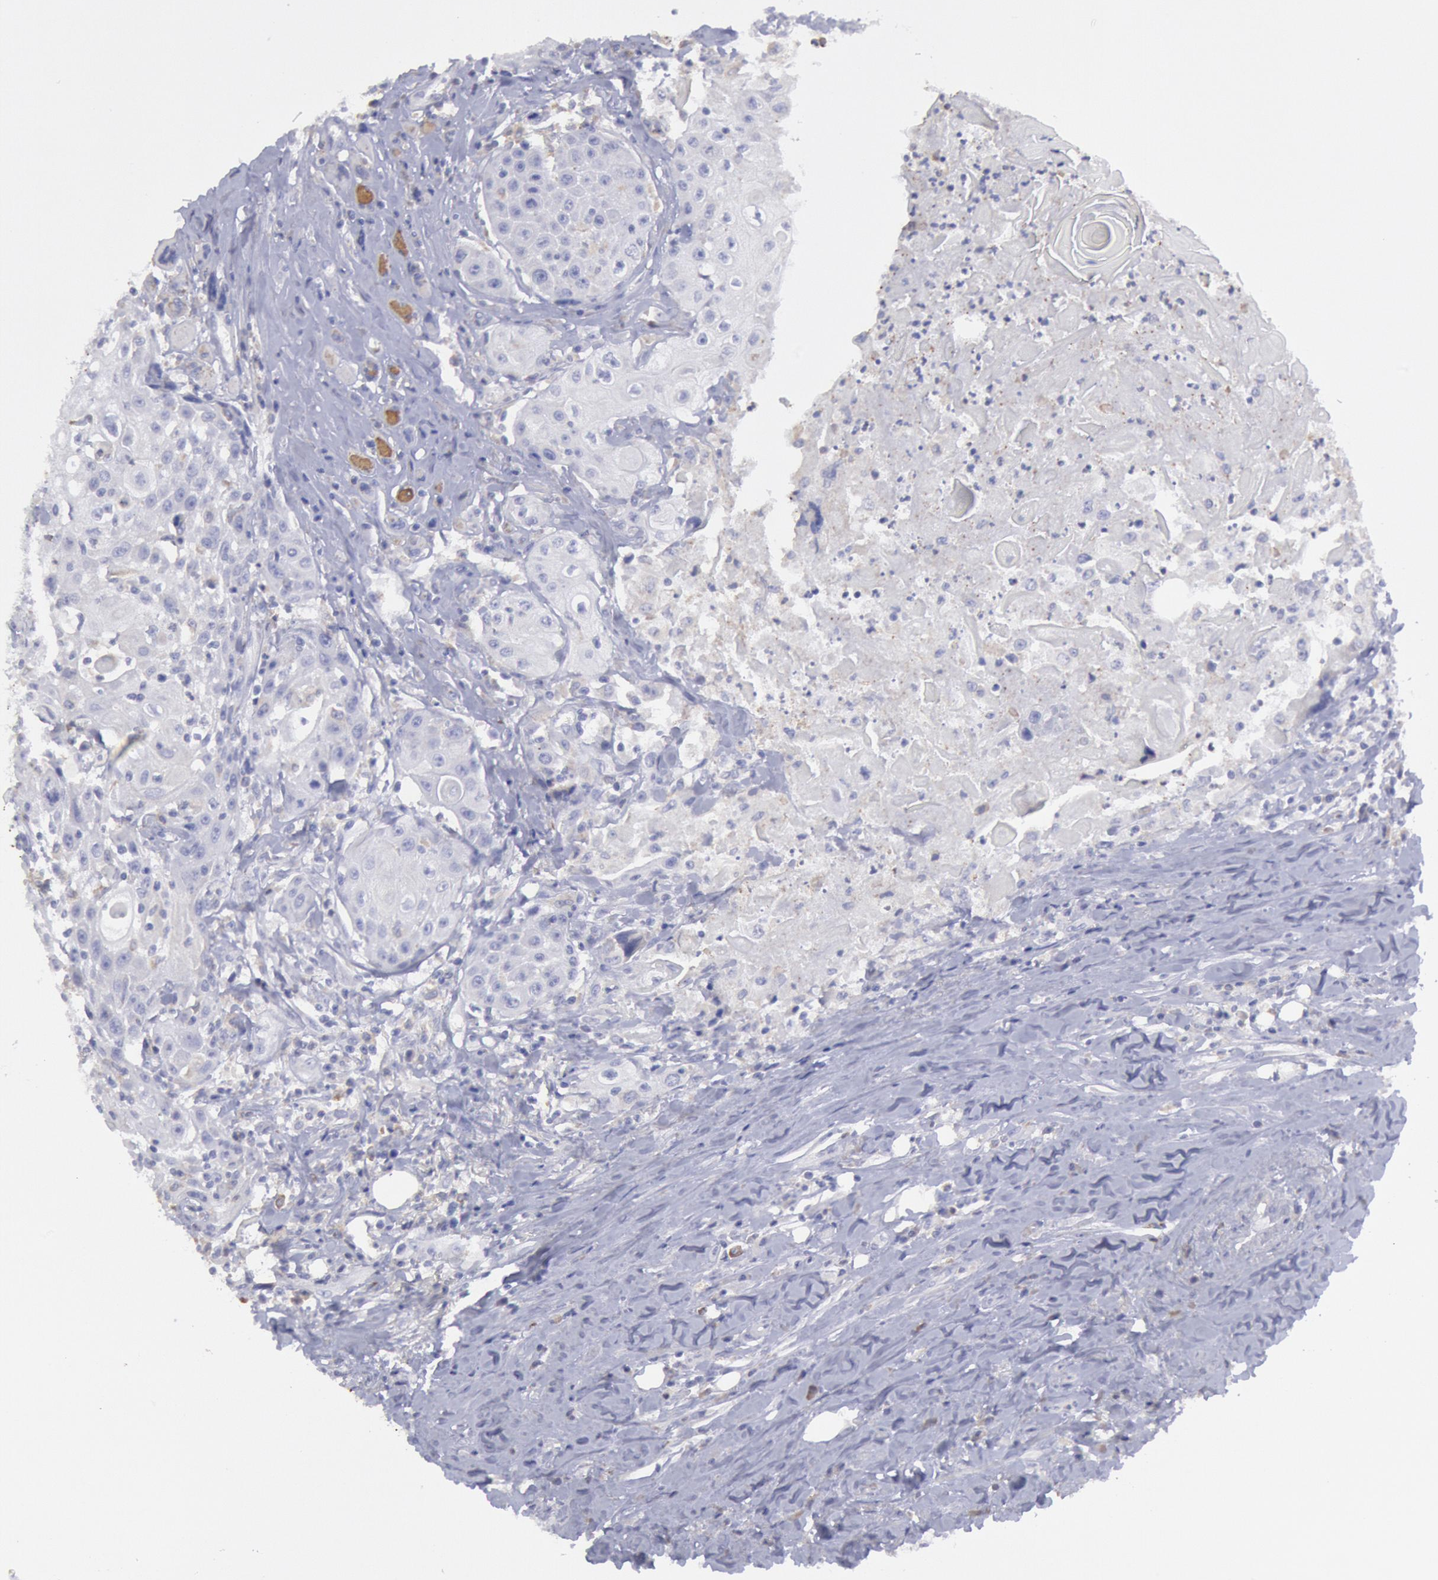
{"staining": {"intensity": "negative", "quantity": "none", "location": "none"}, "tissue": "head and neck cancer", "cell_type": "Tumor cells", "image_type": "cancer", "snomed": [{"axis": "morphology", "description": "Squamous cell carcinoma, NOS"}, {"axis": "topography", "description": "Oral tissue"}, {"axis": "topography", "description": "Head-Neck"}], "caption": "Tumor cells are negative for protein expression in human head and neck cancer.", "gene": "MYH7", "patient": {"sex": "female", "age": 82}}